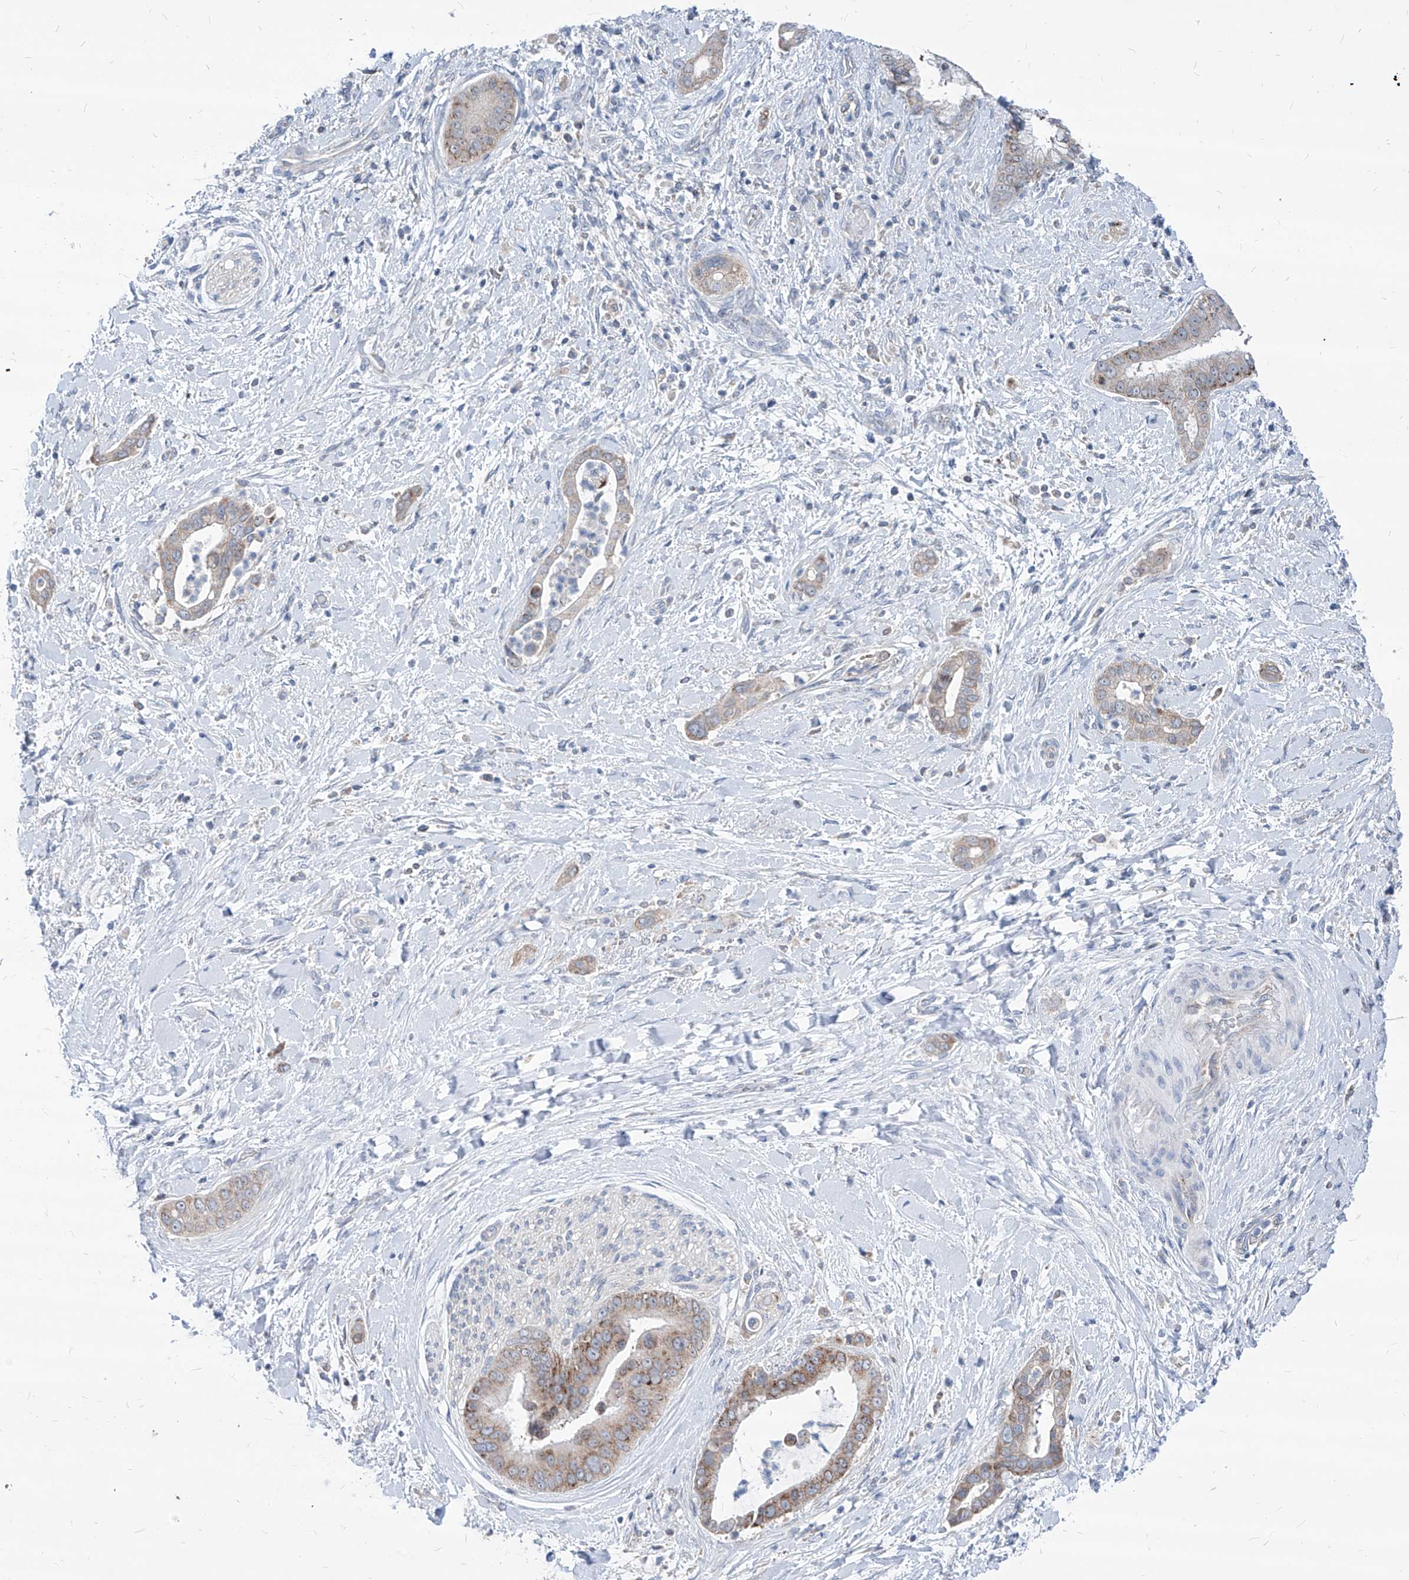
{"staining": {"intensity": "moderate", "quantity": "25%-75%", "location": "cytoplasmic/membranous"}, "tissue": "liver cancer", "cell_type": "Tumor cells", "image_type": "cancer", "snomed": [{"axis": "morphology", "description": "Cholangiocarcinoma"}, {"axis": "topography", "description": "Liver"}], "caption": "DAB (3,3'-diaminobenzidine) immunohistochemical staining of liver cholangiocarcinoma shows moderate cytoplasmic/membranous protein expression in about 25%-75% of tumor cells.", "gene": "AGPS", "patient": {"sex": "female", "age": 54}}